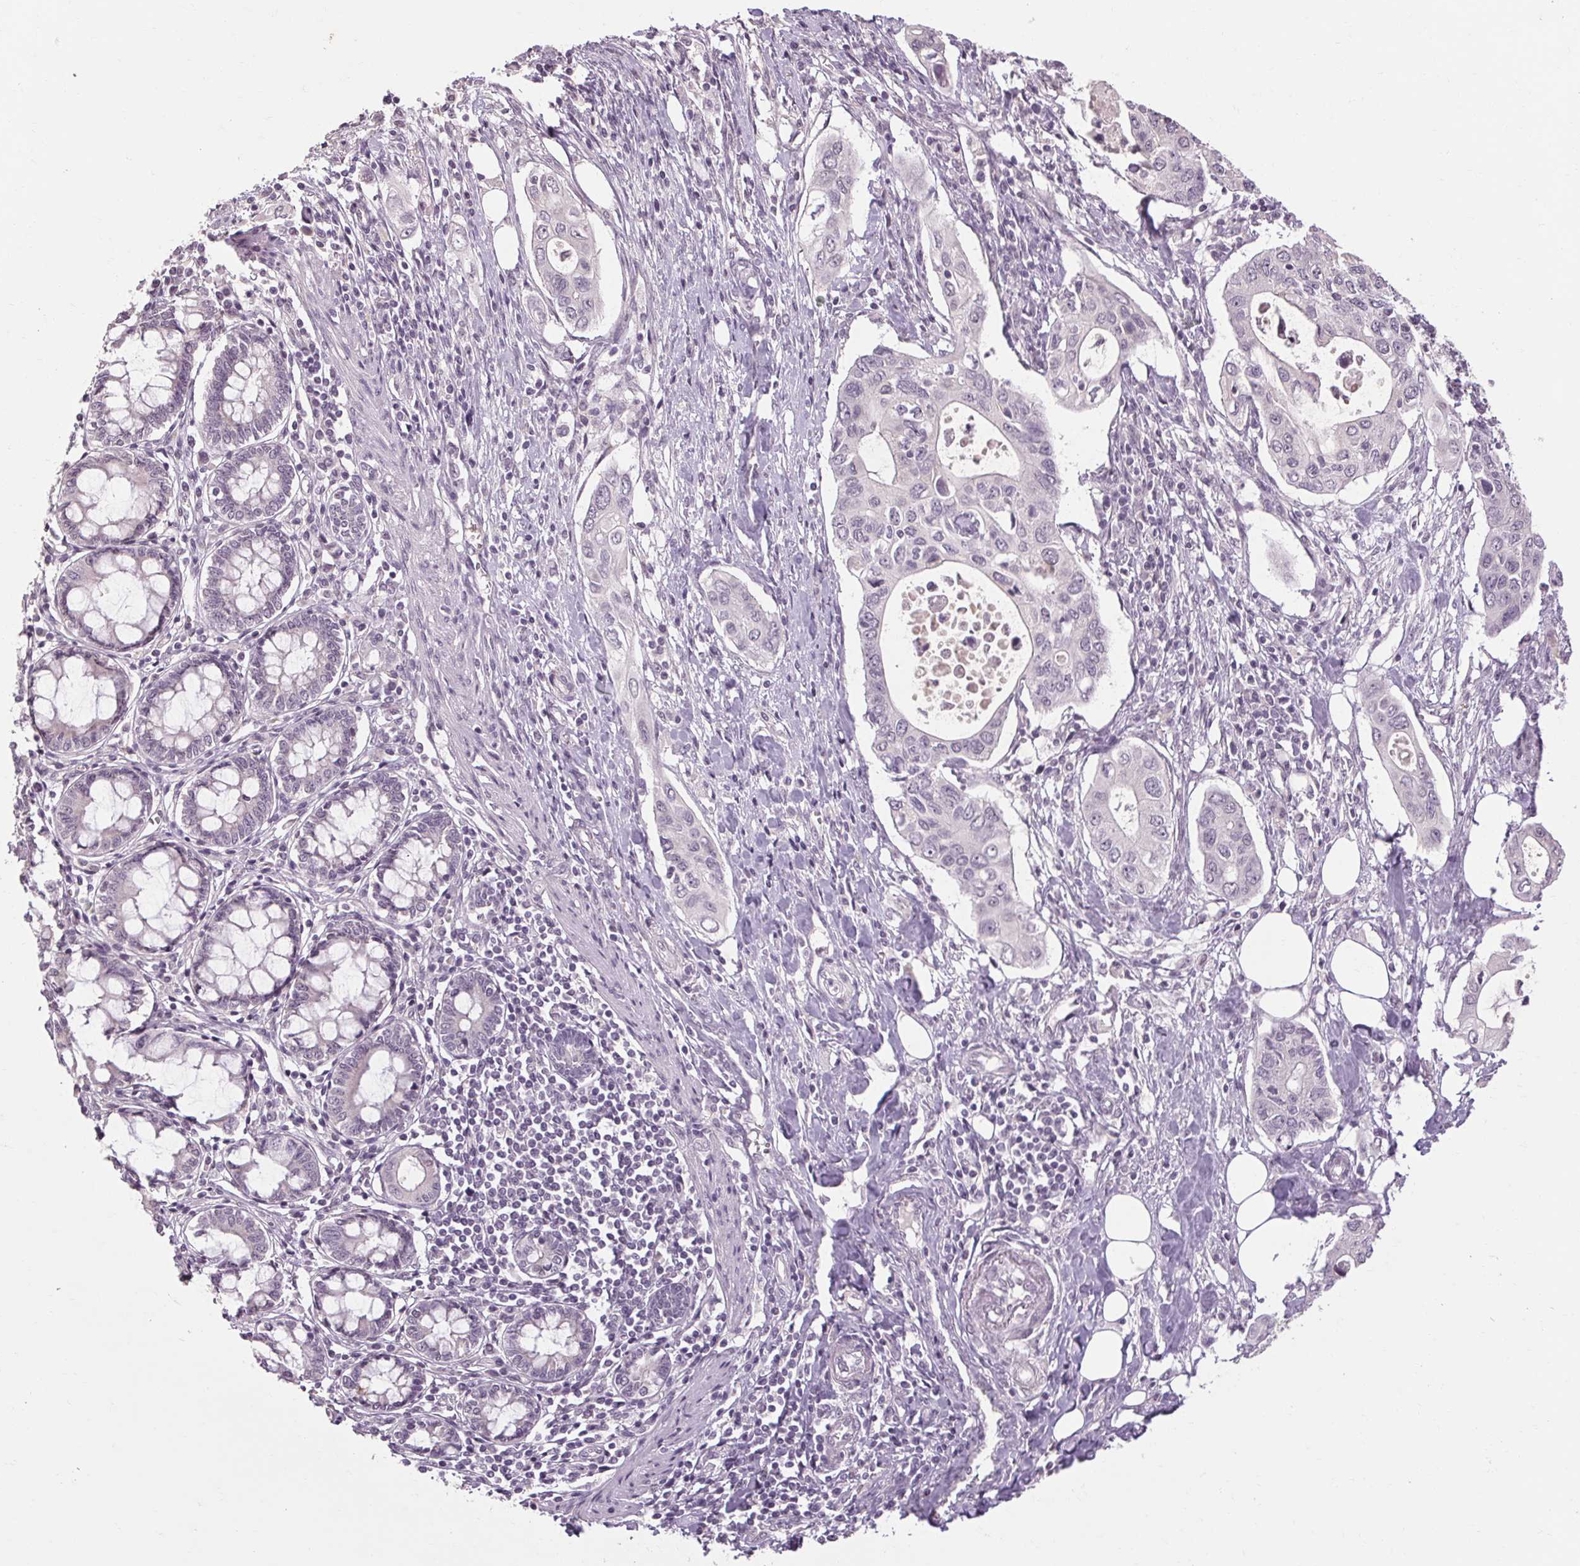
{"staining": {"intensity": "negative", "quantity": "none", "location": "none"}, "tissue": "pancreatic cancer", "cell_type": "Tumor cells", "image_type": "cancer", "snomed": [{"axis": "morphology", "description": "Adenocarcinoma, NOS"}, {"axis": "topography", "description": "Pancreas"}], "caption": "Immunohistochemical staining of adenocarcinoma (pancreatic) displays no significant staining in tumor cells.", "gene": "POMC", "patient": {"sex": "female", "age": 63}}